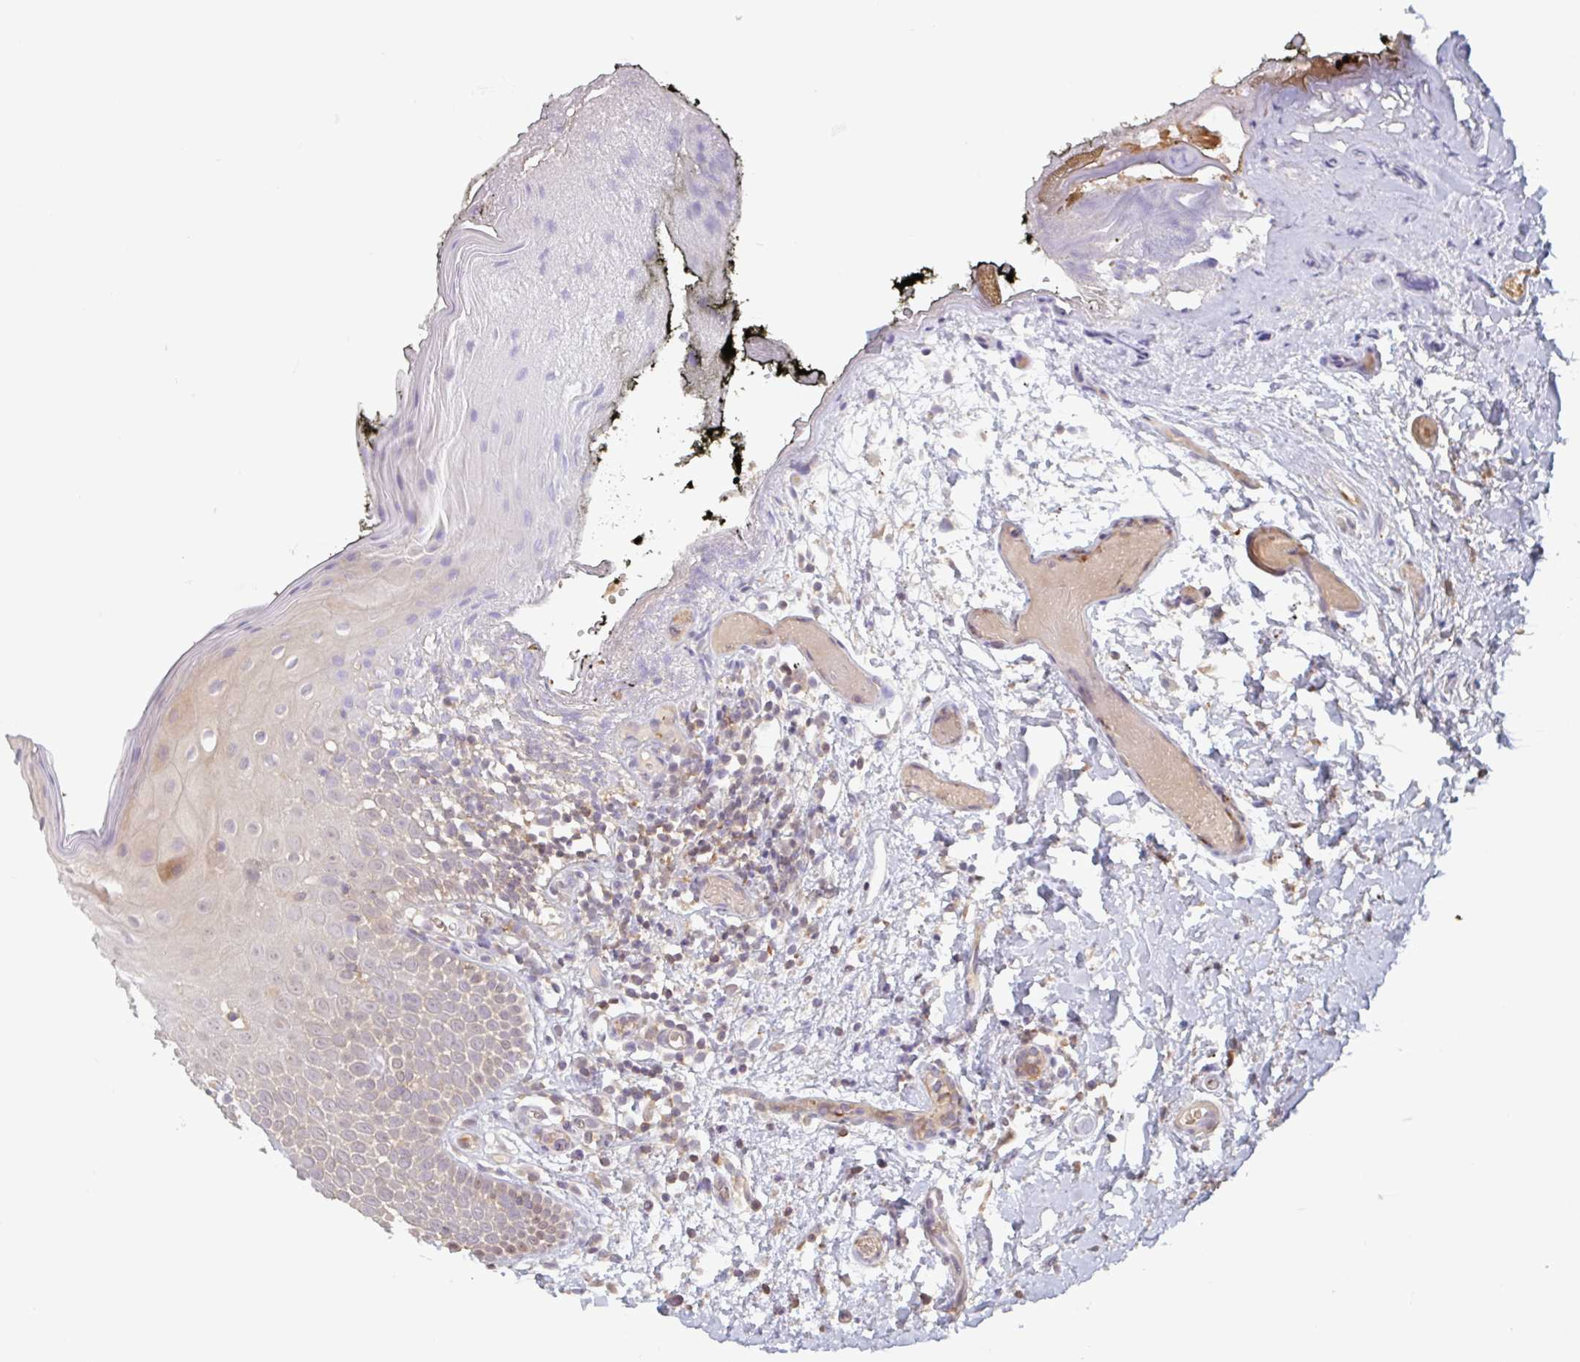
{"staining": {"intensity": "weak", "quantity": "<25%", "location": "cytoplasmic/membranous"}, "tissue": "oral mucosa", "cell_type": "Squamous epithelial cells", "image_type": "normal", "snomed": [{"axis": "morphology", "description": "Normal tissue, NOS"}, {"axis": "morphology", "description": "Squamous cell carcinoma, NOS"}, {"axis": "topography", "description": "Oral tissue"}, {"axis": "topography", "description": "Tounge, NOS"}, {"axis": "topography", "description": "Head-Neck"}], "caption": "A high-resolution photomicrograph shows IHC staining of benign oral mucosa, which shows no significant expression in squamous epithelial cells.", "gene": "OTOP2", "patient": {"sex": "male", "age": 76}}